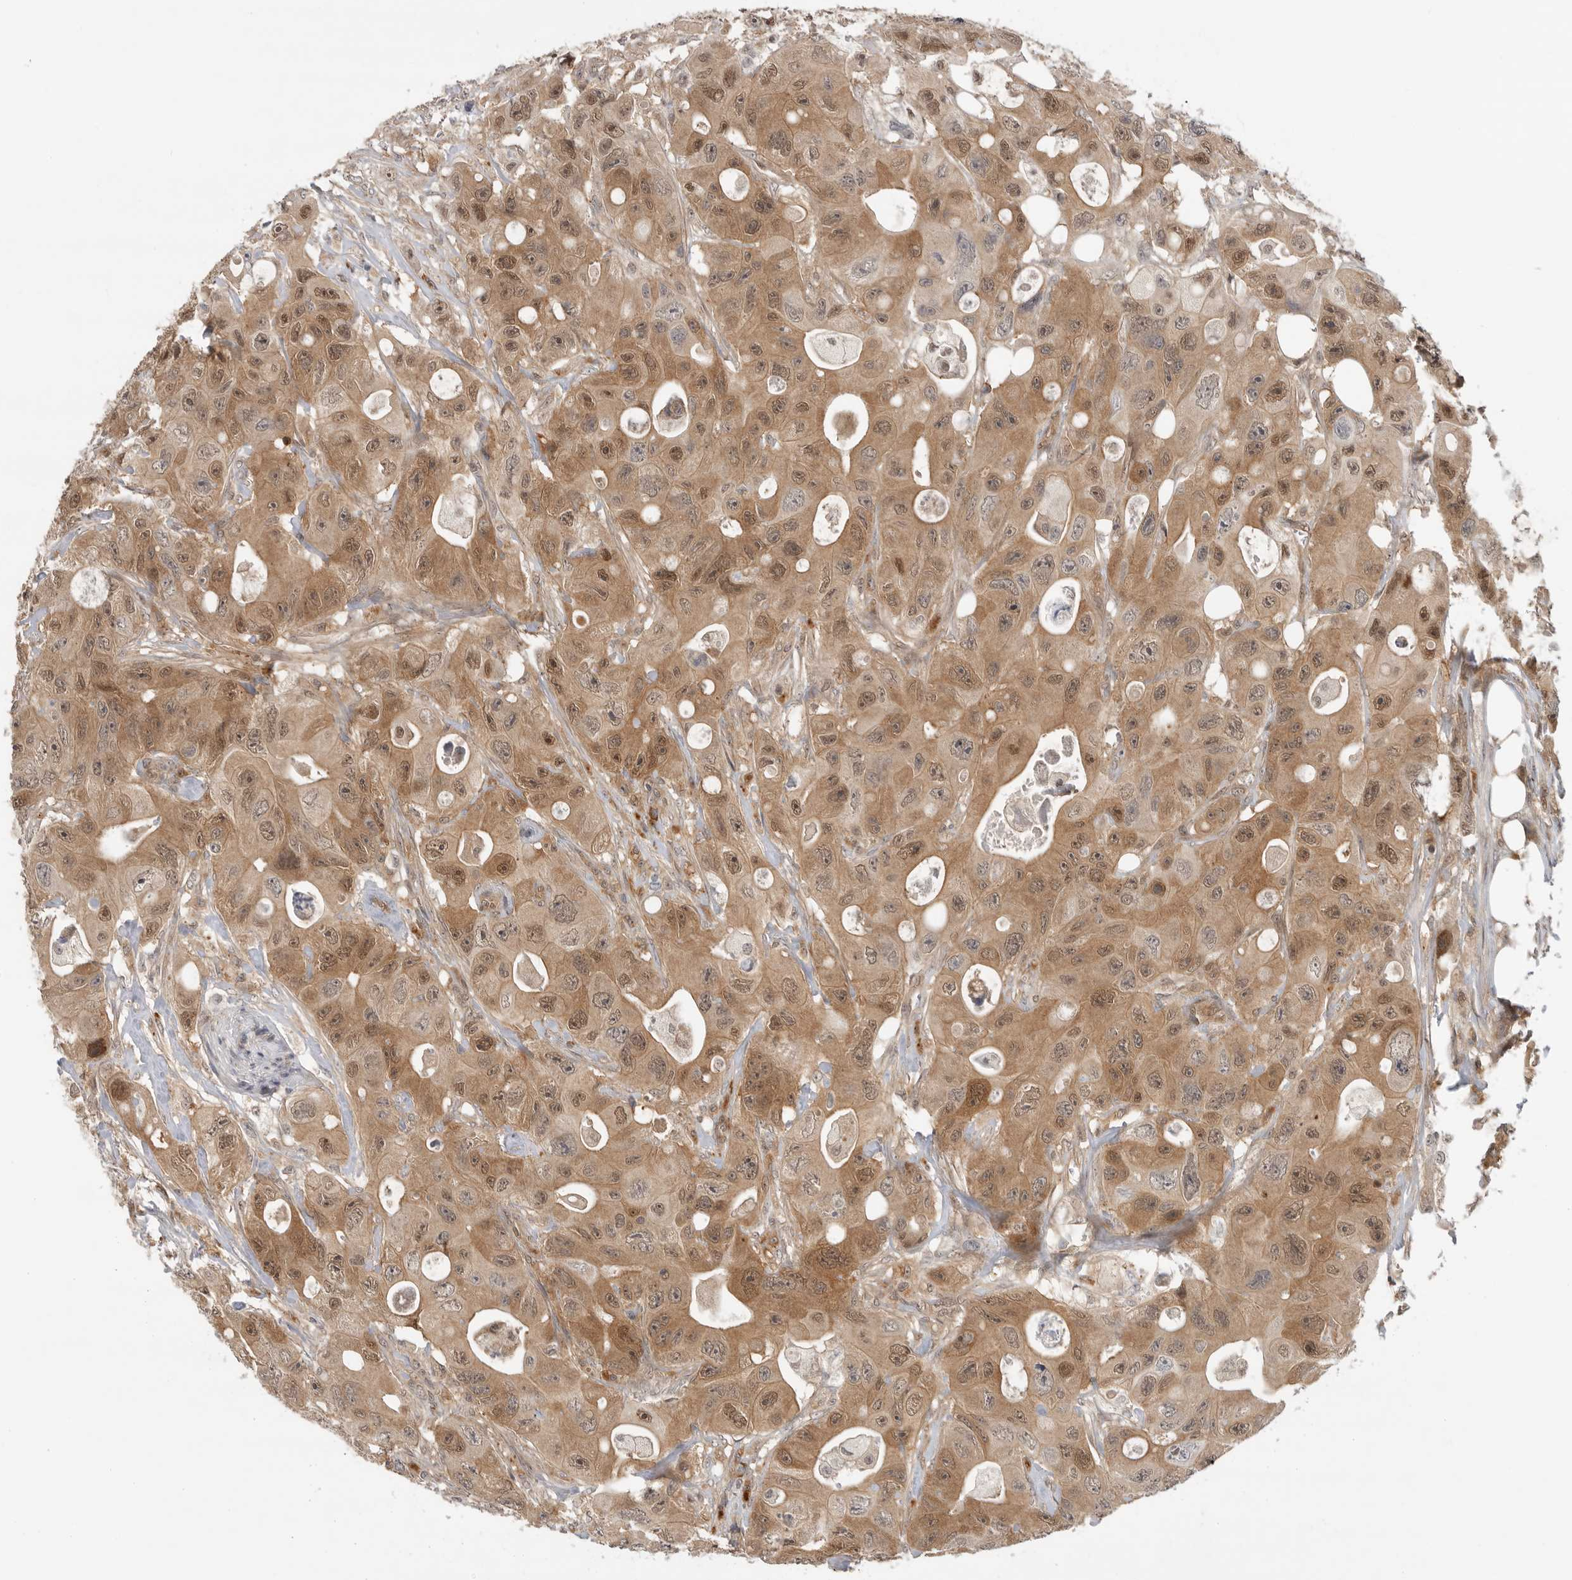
{"staining": {"intensity": "moderate", "quantity": ">75%", "location": "cytoplasmic/membranous,nuclear"}, "tissue": "colorectal cancer", "cell_type": "Tumor cells", "image_type": "cancer", "snomed": [{"axis": "morphology", "description": "Adenocarcinoma, NOS"}, {"axis": "topography", "description": "Colon"}], "caption": "IHC micrograph of neoplastic tissue: colorectal cancer stained using immunohistochemistry reveals medium levels of moderate protein expression localized specifically in the cytoplasmic/membranous and nuclear of tumor cells, appearing as a cytoplasmic/membranous and nuclear brown color.", "gene": "DCAF8", "patient": {"sex": "female", "age": 46}}